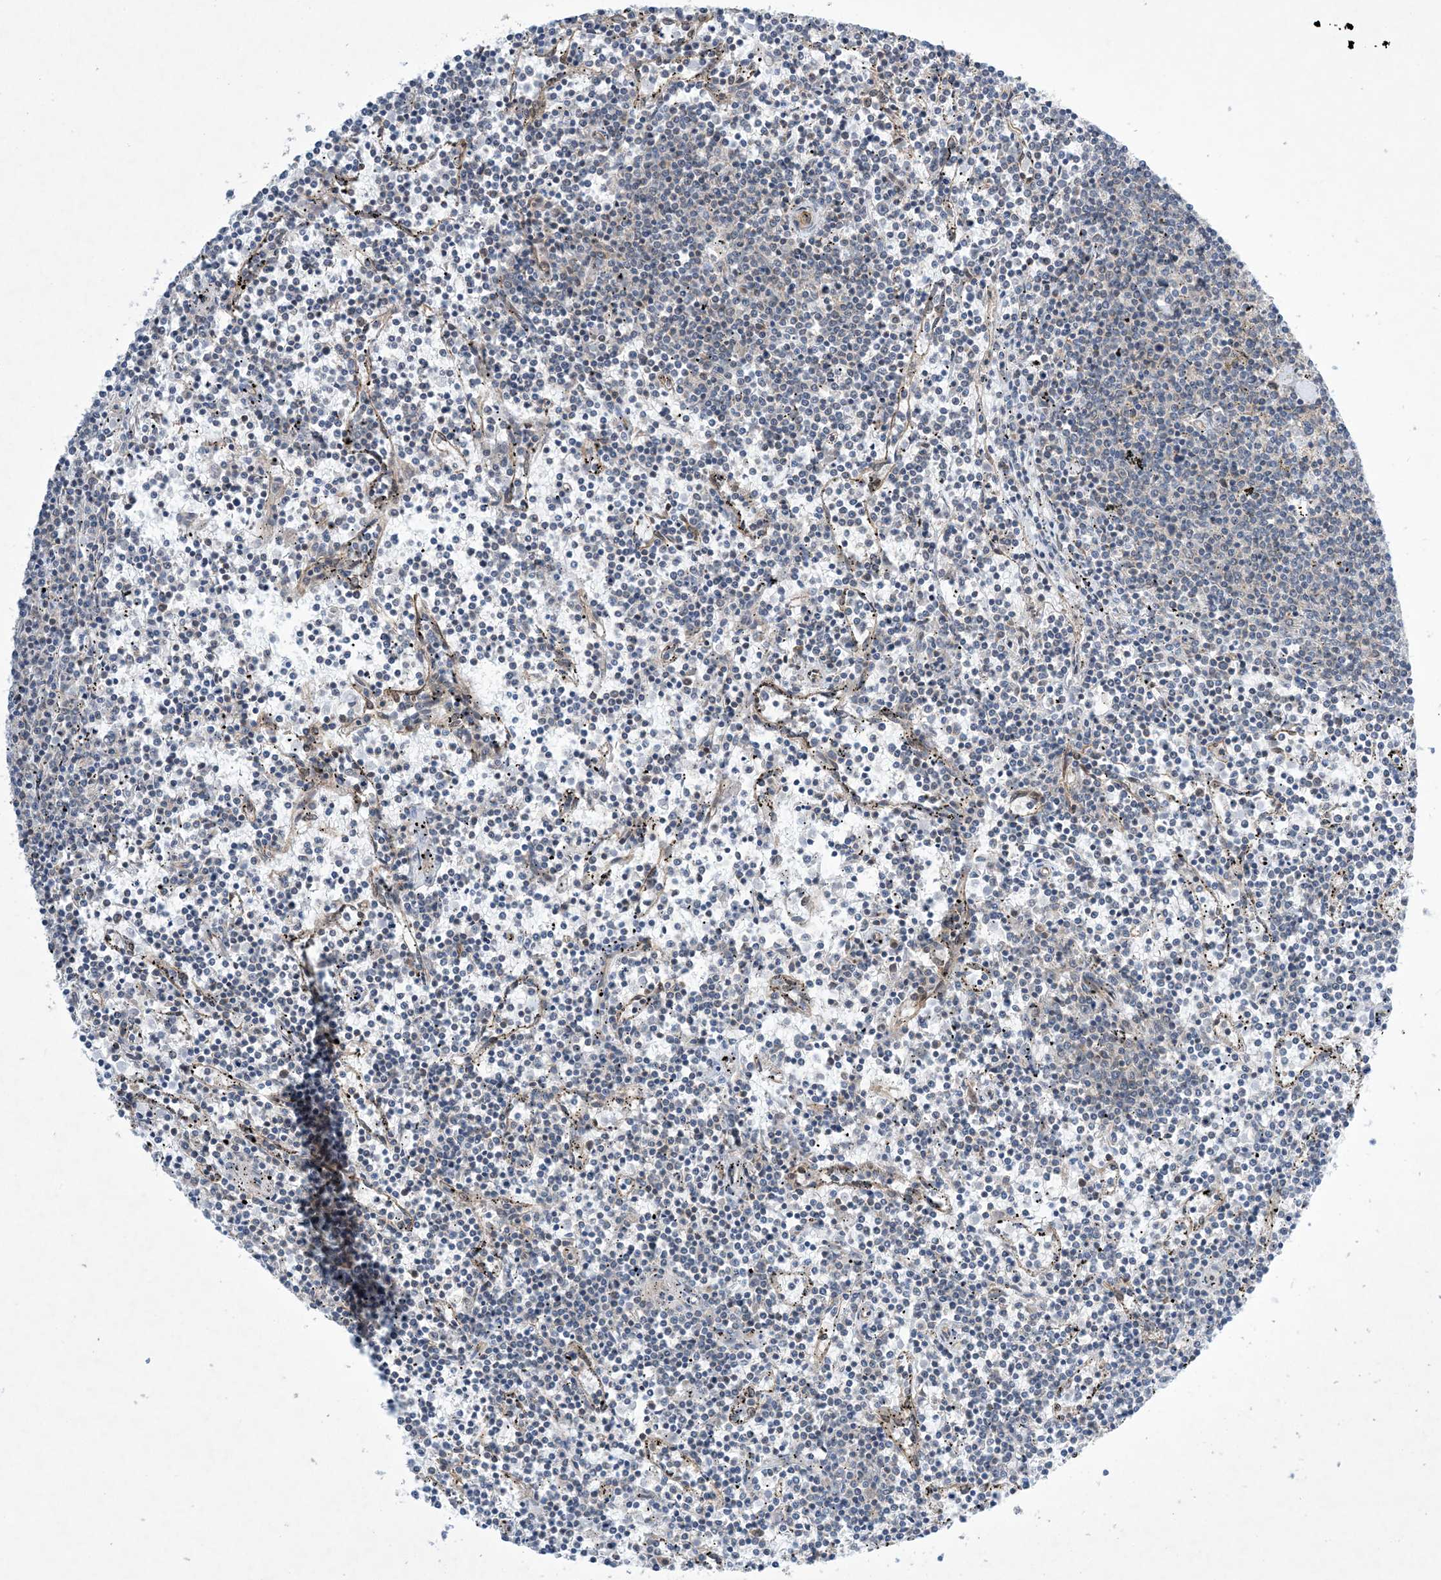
{"staining": {"intensity": "negative", "quantity": "none", "location": "none"}, "tissue": "lymphoma", "cell_type": "Tumor cells", "image_type": "cancer", "snomed": [{"axis": "morphology", "description": "Malignant lymphoma, non-Hodgkin's type, Low grade"}, {"axis": "topography", "description": "Spleen"}], "caption": "A high-resolution photomicrograph shows IHC staining of low-grade malignant lymphoma, non-Hodgkin's type, which reveals no significant positivity in tumor cells.", "gene": "EHBP1", "patient": {"sex": "female", "age": 50}}